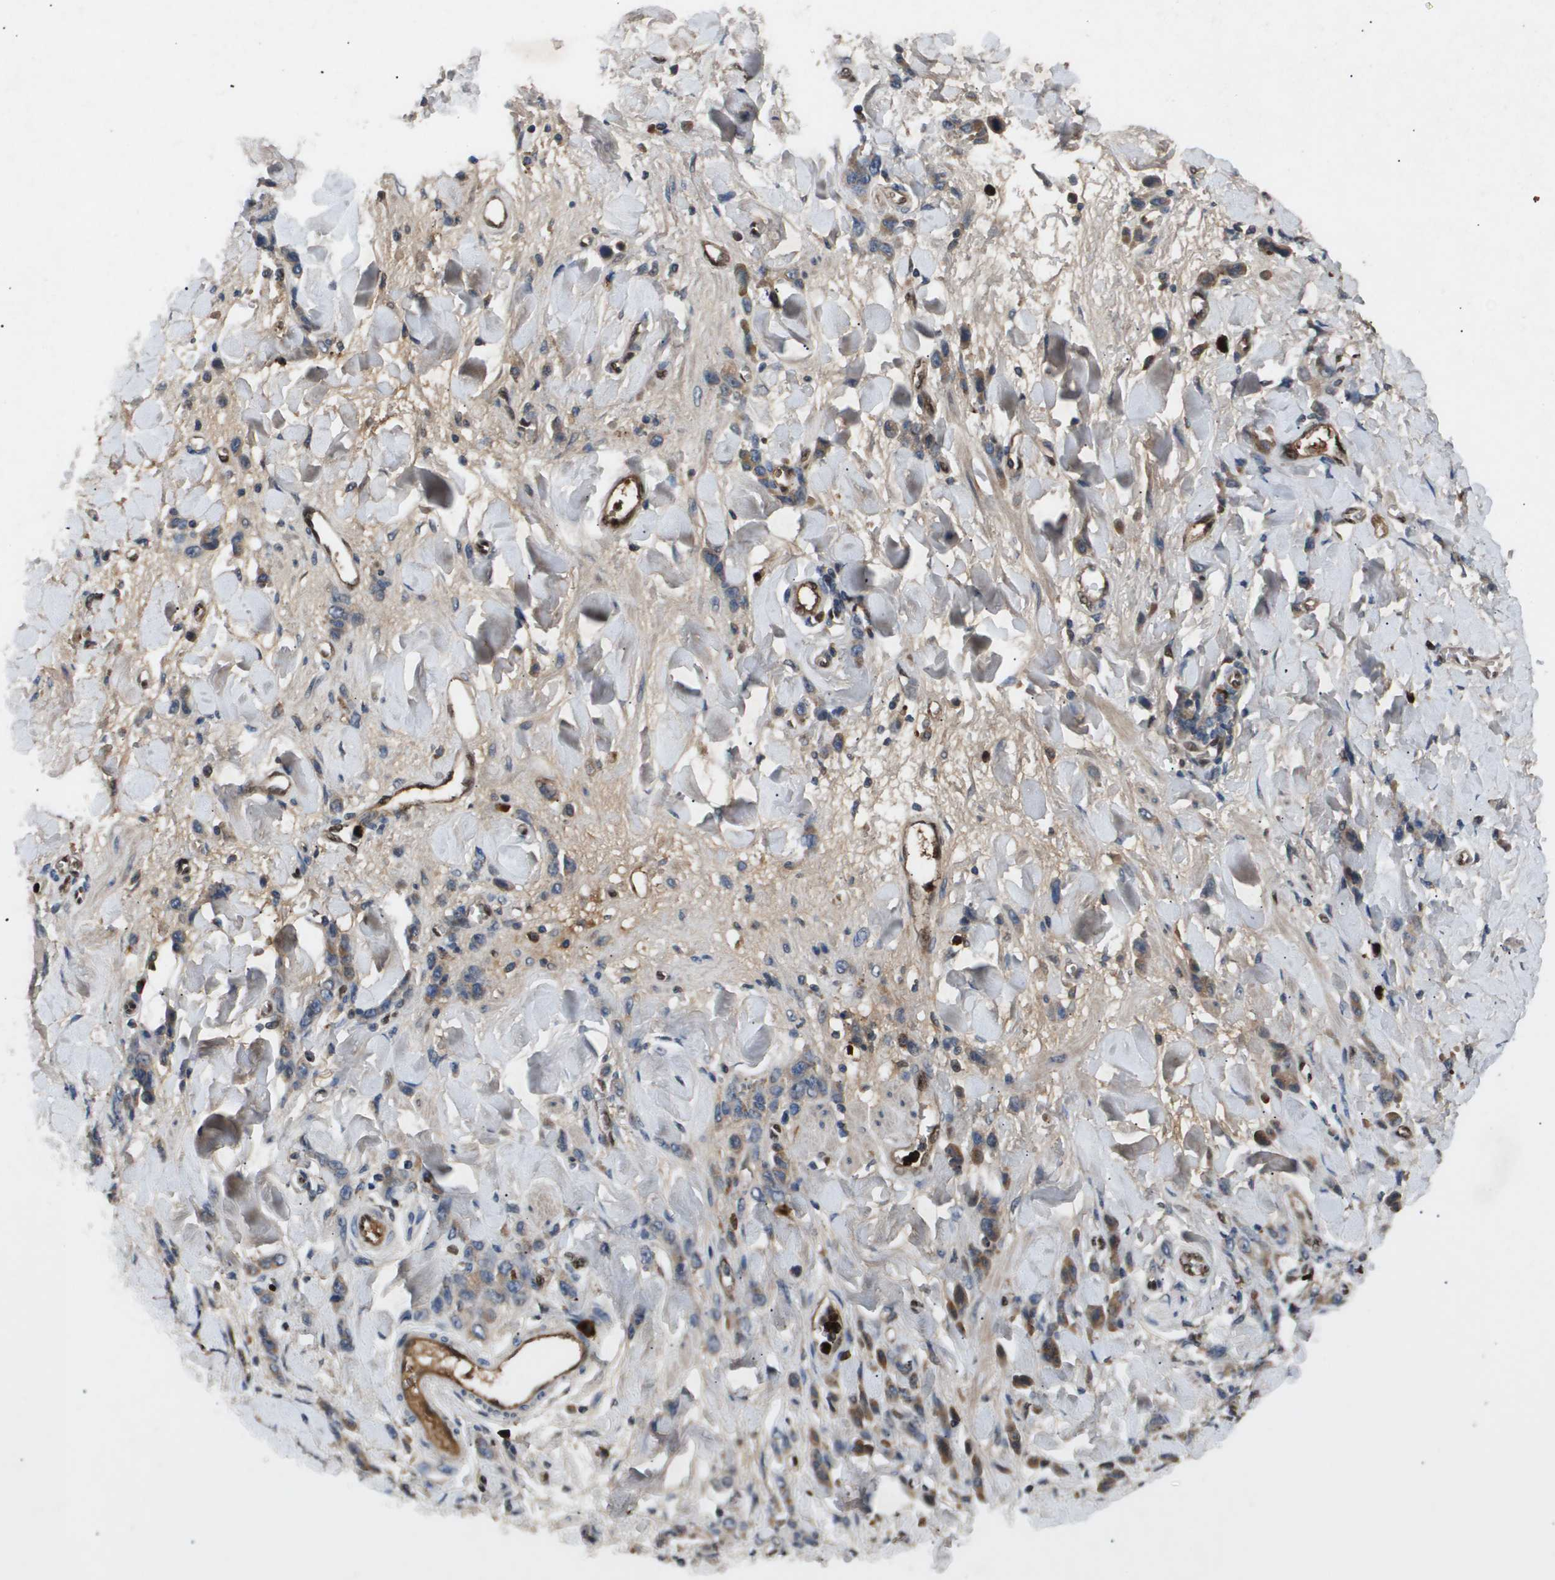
{"staining": {"intensity": "weak", "quantity": "<25%", "location": "cytoplasmic/membranous"}, "tissue": "stomach cancer", "cell_type": "Tumor cells", "image_type": "cancer", "snomed": [{"axis": "morphology", "description": "Normal tissue, NOS"}, {"axis": "morphology", "description": "Adenocarcinoma, NOS"}, {"axis": "topography", "description": "Stomach"}], "caption": "Human stomach adenocarcinoma stained for a protein using IHC shows no staining in tumor cells.", "gene": "ERG", "patient": {"sex": "male", "age": 82}}